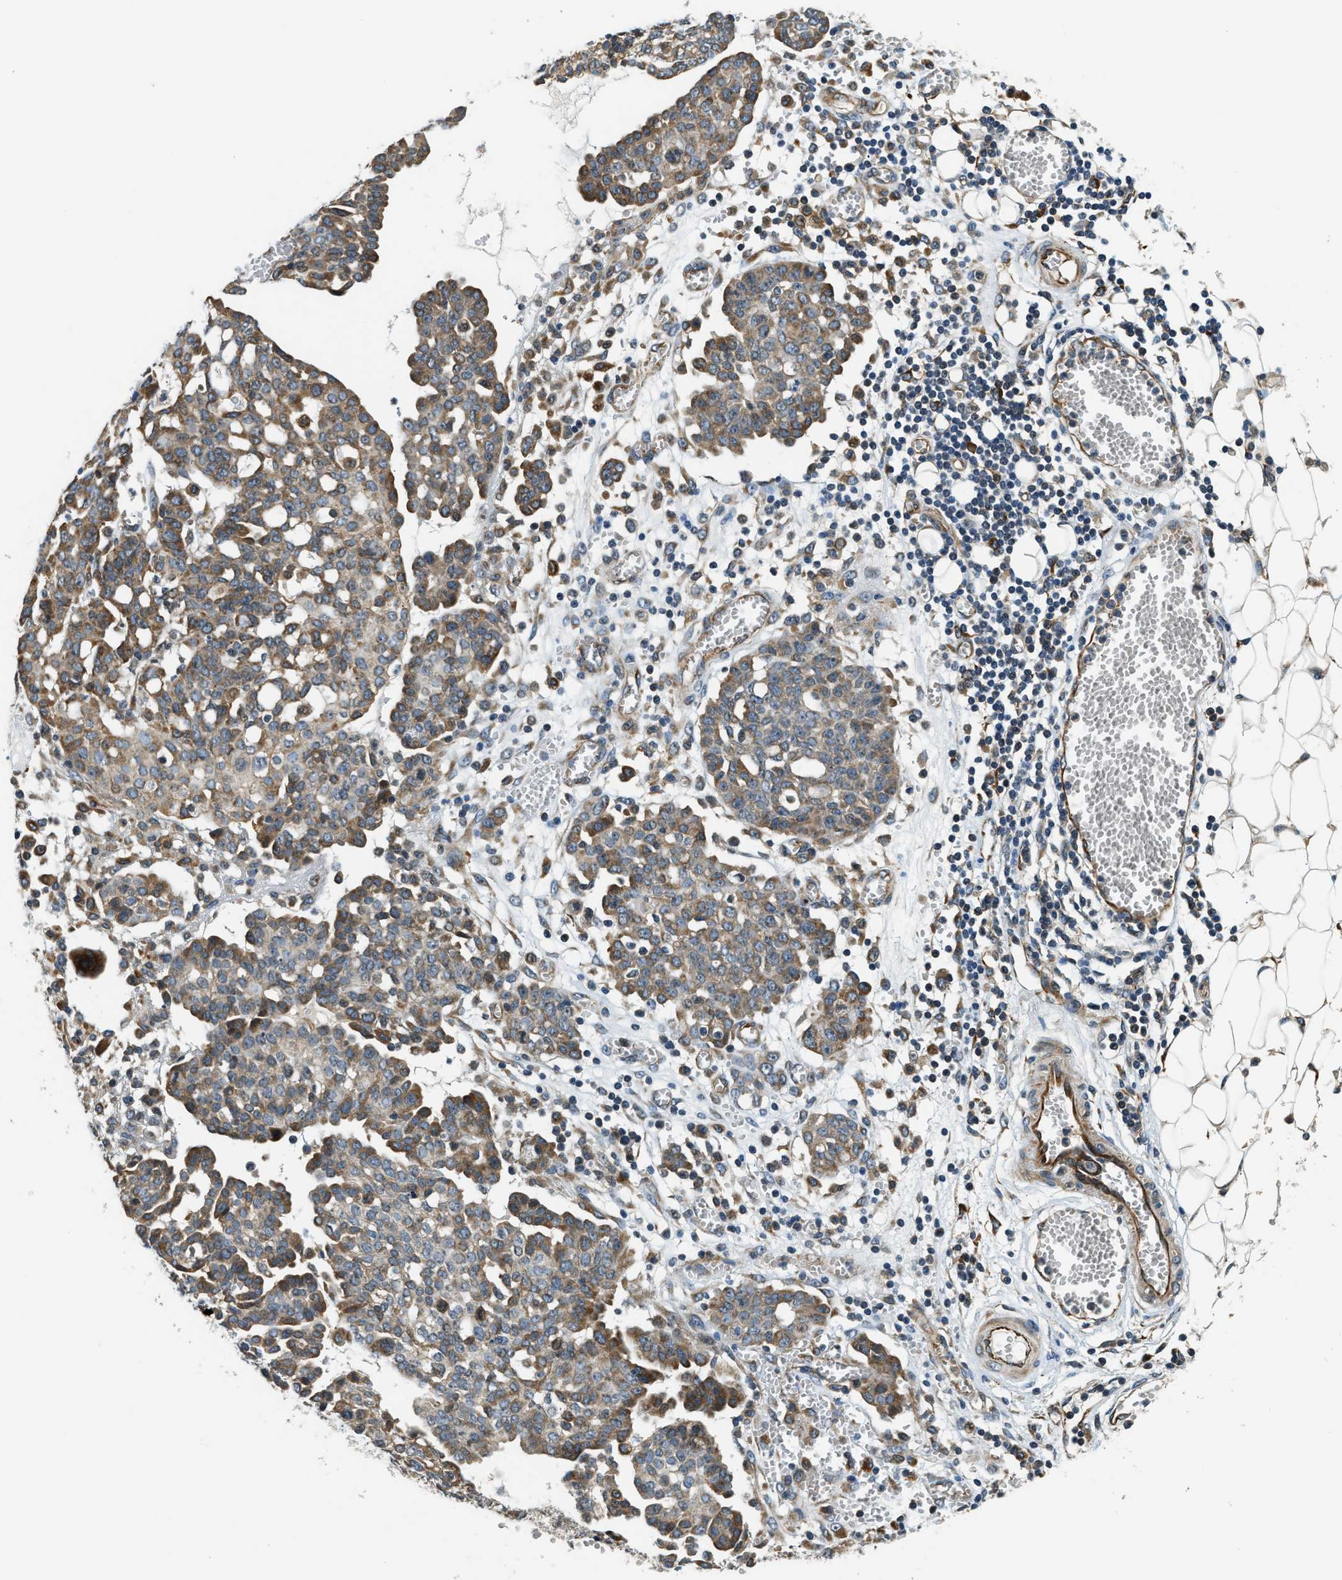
{"staining": {"intensity": "moderate", "quantity": ">75%", "location": "cytoplasmic/membranous"}, "tissue": "ovarian cancer", "cell_type": "Tumor cells", "image_type": "cancer", "snomed": [{"axis": "morphology", "description": "Cystadenocarcinoma, serous, NOS"}, {"axis": "topography", "description": "Soft tissue"}, {"axis": "topography", "description": "Ovary"}], "caption": "A micrograph showing moderate cytoplasmic/membranous expression in approximately >75% of tumor cells in ovarian cancer, as visualized by brown immunohistochemical staining.", "gene": "ALOX12", "patient": {"sex": "female", "age": 57}}